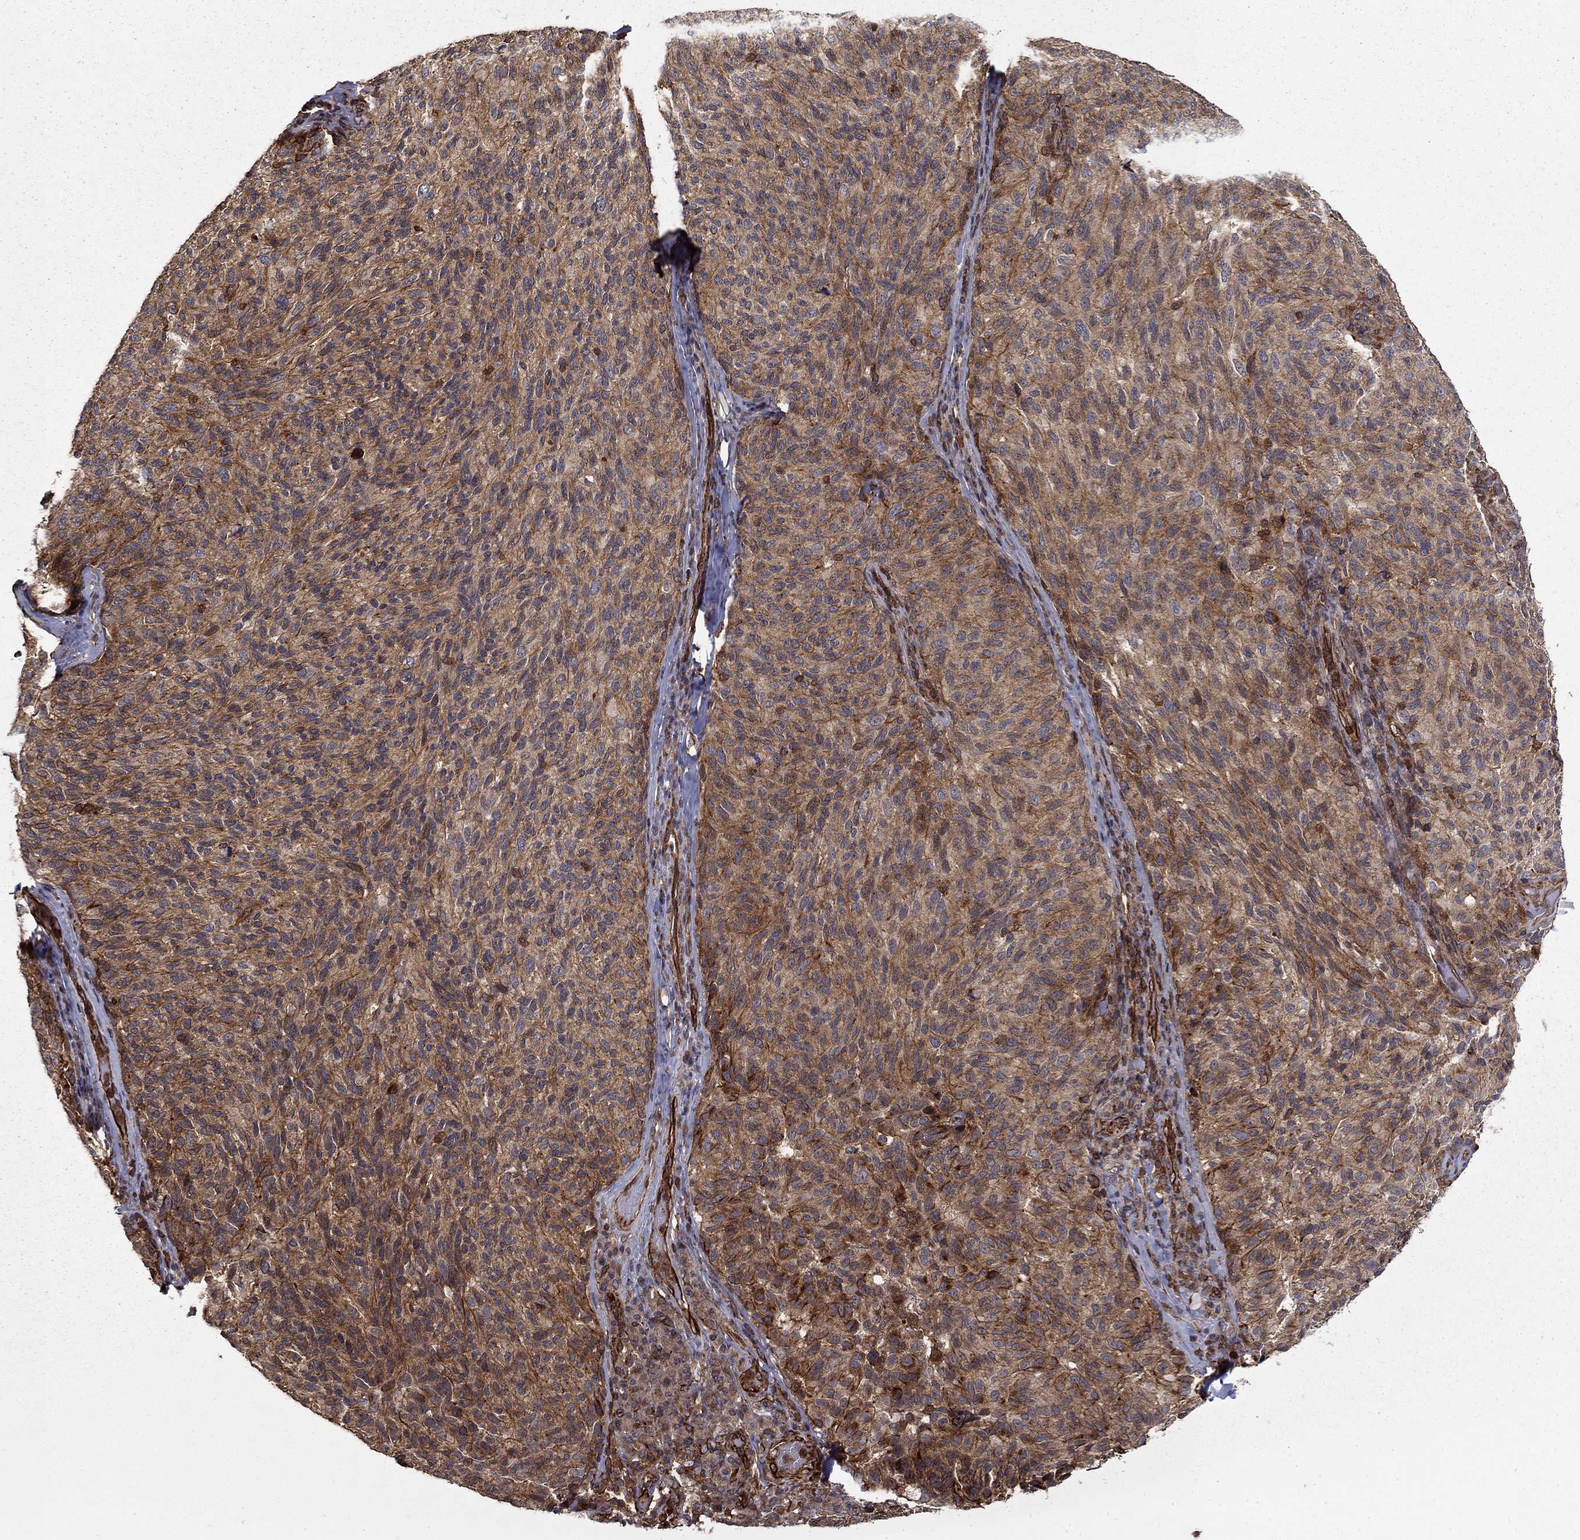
{"staining": {"intensity": "strong", "quantity": "25%-75%", "location": "cytoplasmic/membranous"}, "tissue": "melanoma", "cell_type": "Tumor cells", "image_type": "cancer", "snomed": [{"axis": "morphology", "description": "Malignant melanoma, NOS"}, {"axis": "topography", "description": "Skin"}], "caption": "Melanoma stained with DAB (3,3'-diaminobenzidine) immunohistochemistry reveals high levels of strong cytoplasmic/membranous staining in approximately 25%-75% of tumor cells.", "gene": "ADM", "patient": {"sex": "female", "age": 73}}